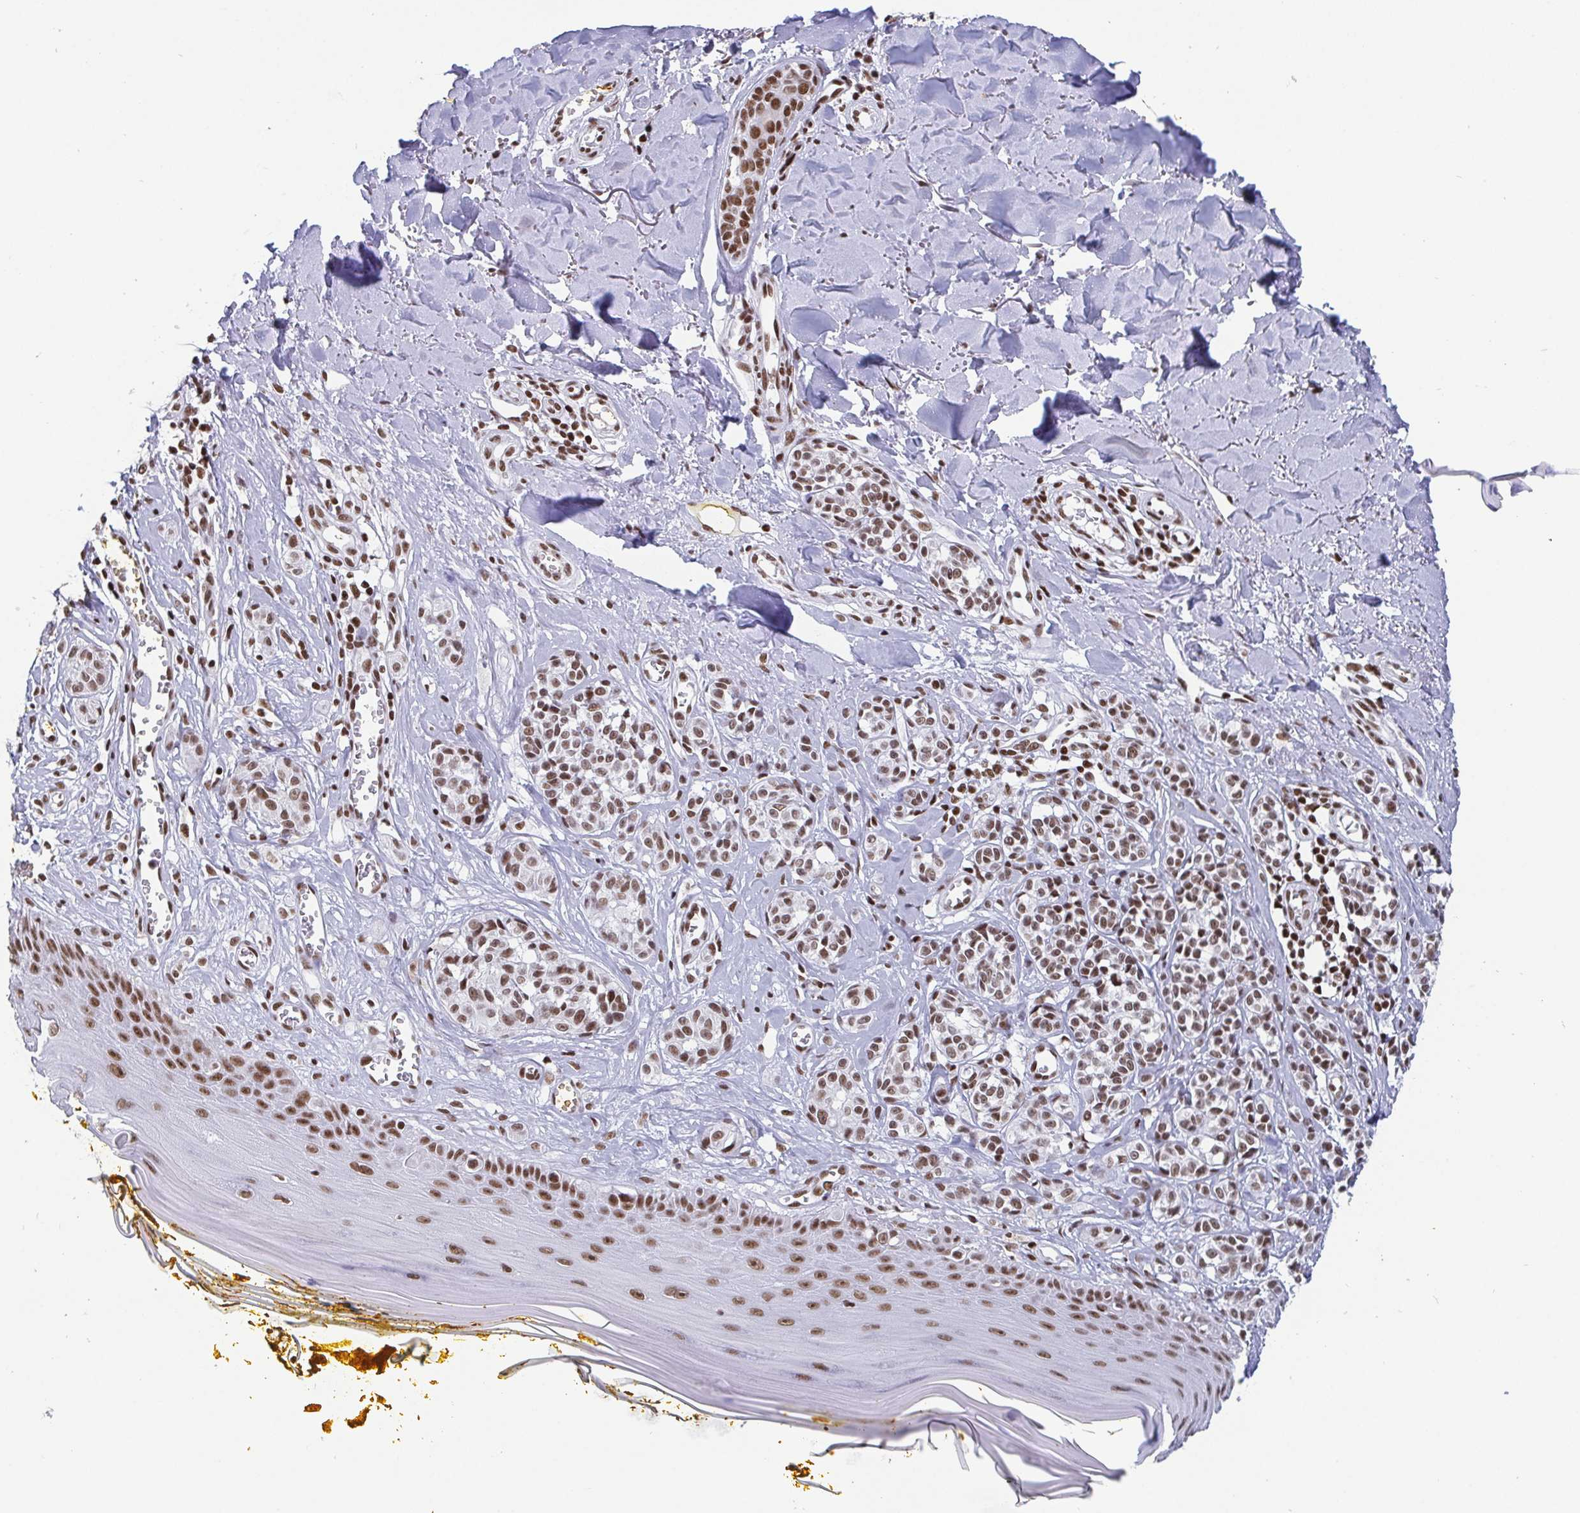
{"staining": {"intensity": "moderate", "quantity": ">75%", "location": "nuclear"}, "tissue": "melanoma", "cell_type": "Tumor cells", "image_type": "cancer", "snomed": [{"axis": "morphology", "description": "Malignant melanoma, NOS"}, {"axis": "topography", "description": "Skin"}], "caption": "This image exhibits immunohistochemistry staining of malignant melanoma, with medium moderate nuclear positivity in approximately >75% of tumor cells.", "gene": "CTCF", "patient": {"sex": "male", "age": 74}}